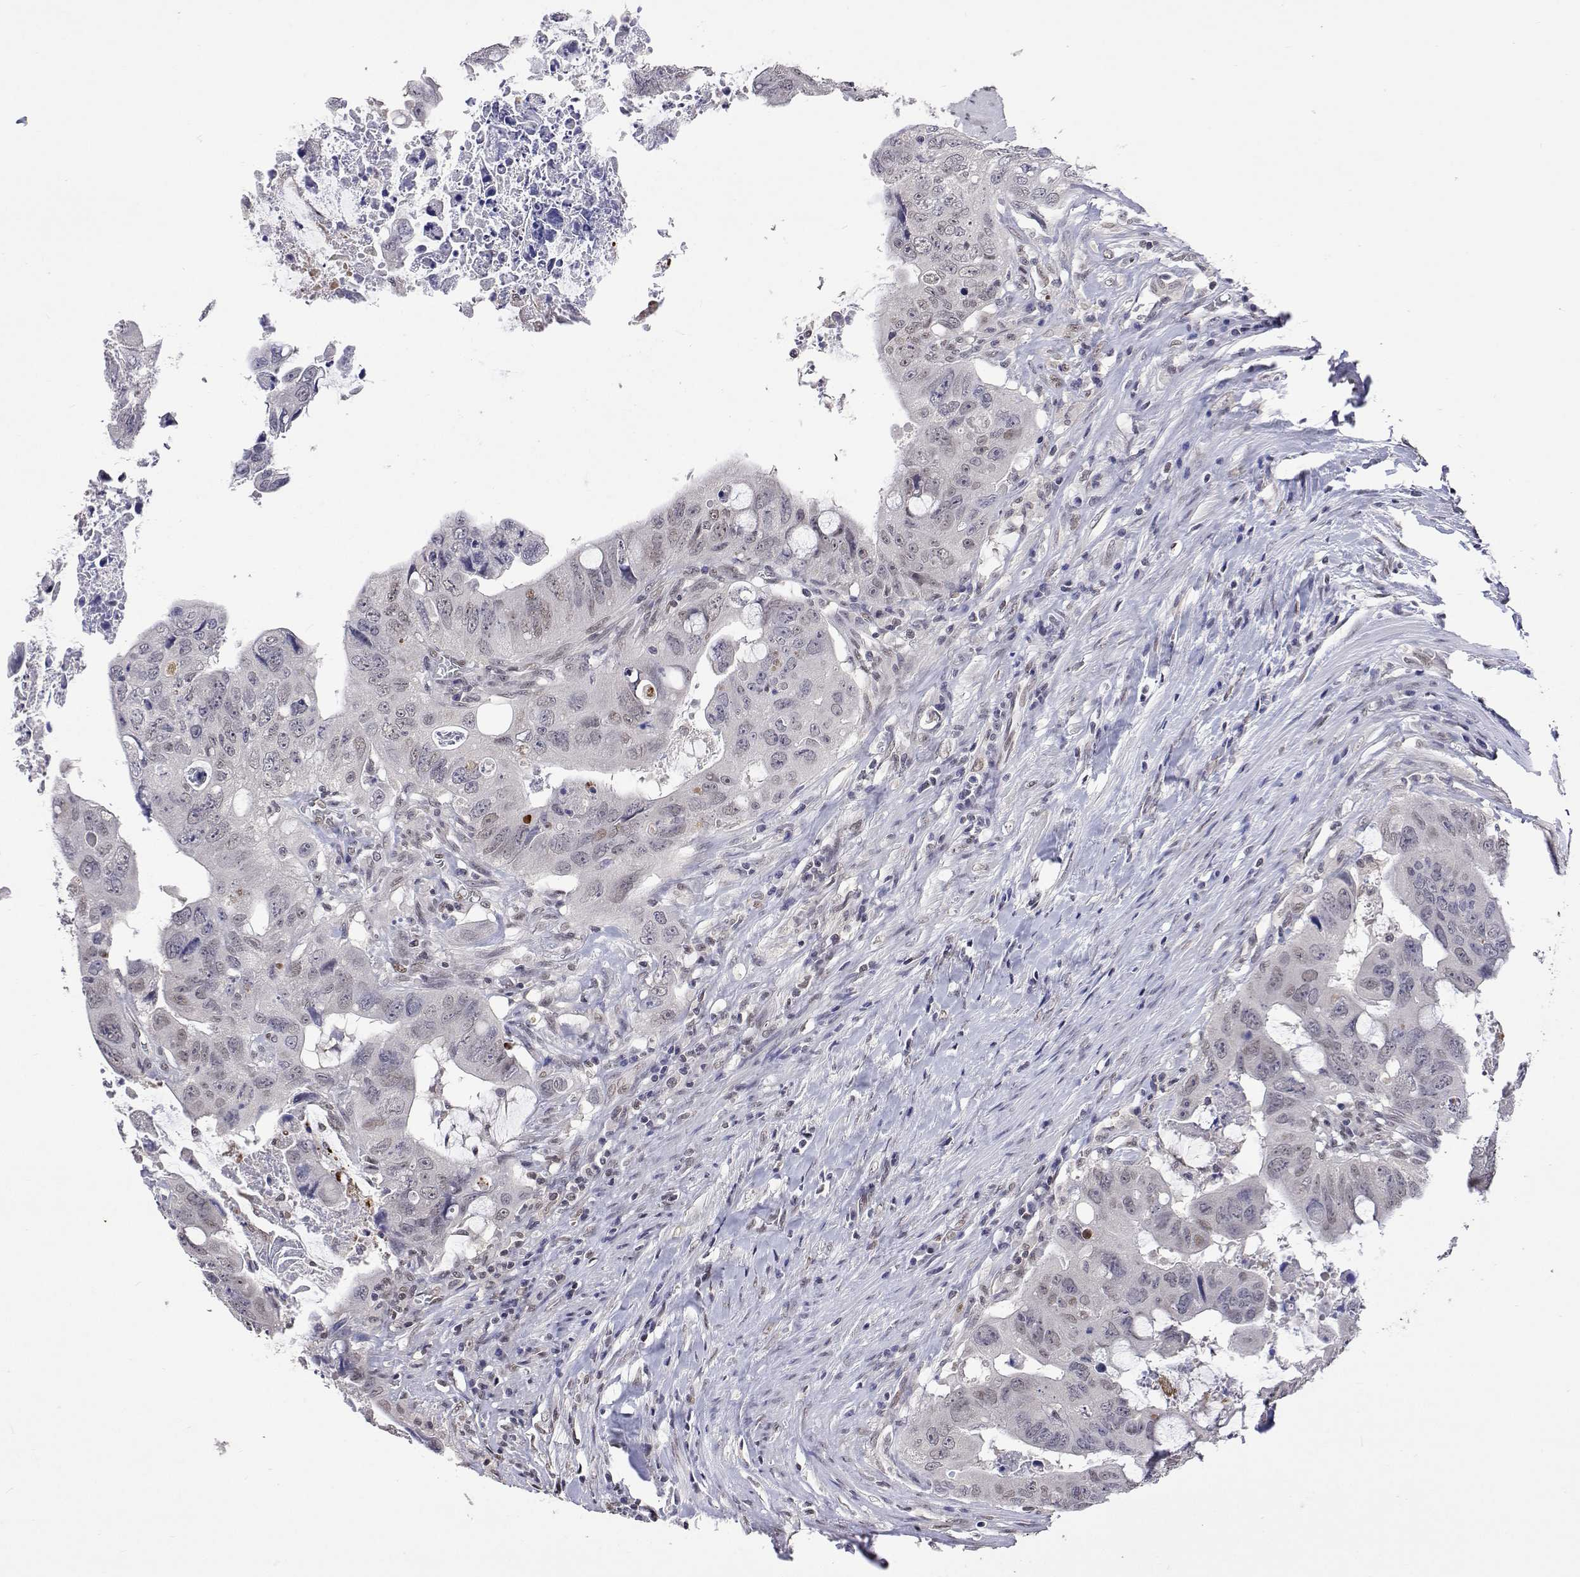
{"staining": {"intensity": "weak", "quantity": "<25%", "location": "nuclear"}, "tissue": "colorectal cancer", "cell_type": "Tumor cells", "image_type": "cancer", "snomed": [{"axis": "morphology", "description": "Adenocarcinoma, NOS"}, {"axis": "topography", "description": "Colon"}], "caption": "A micrograph of colorectal cancer (adenocarcinoma) stained for a protein shows no brown staining in tumor cells.", "gene": "HNRNPA0", "patient": {"sex": "male", "age": 57}}